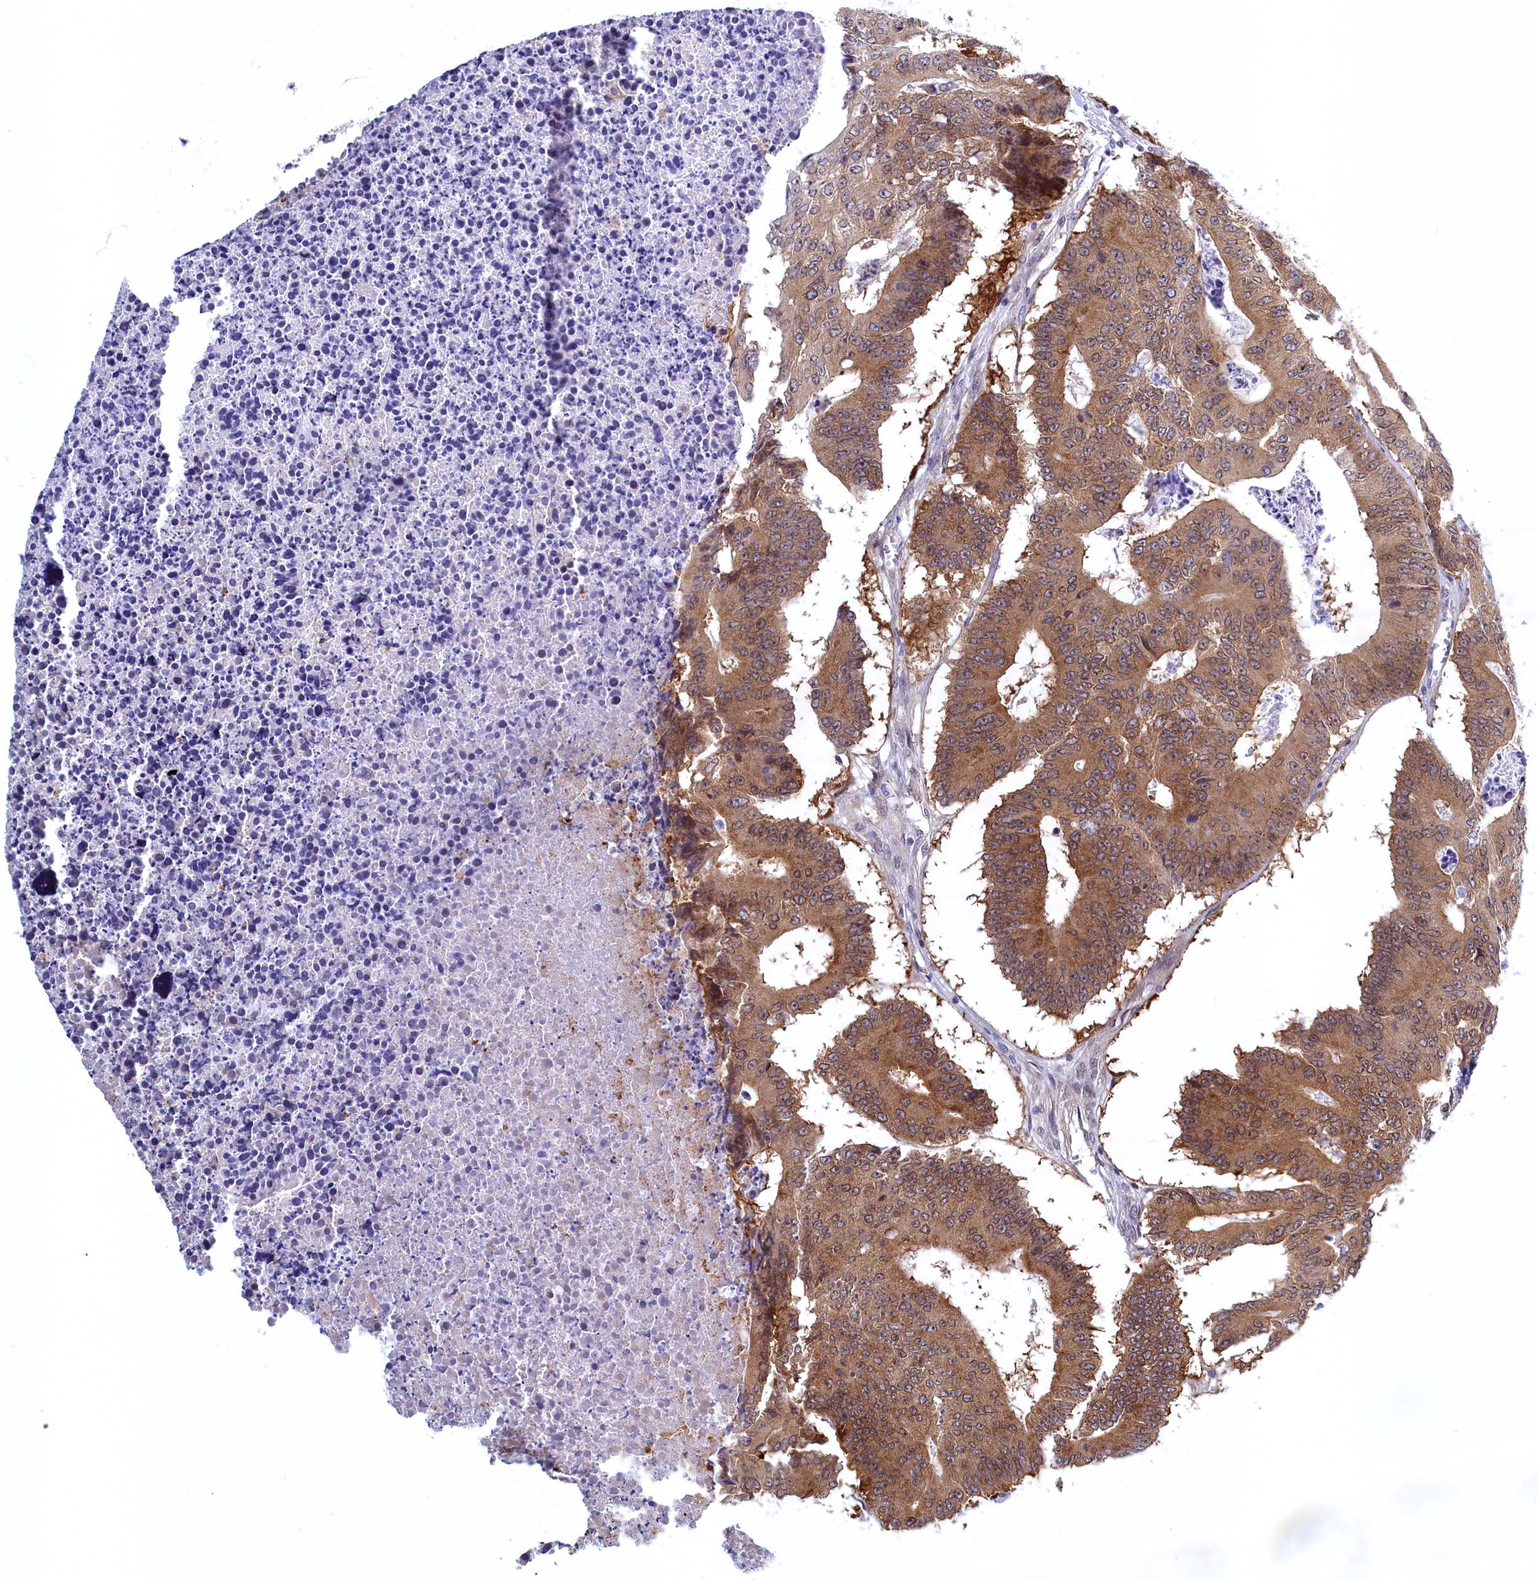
{"staining": {"intensity": "moderate", "quantity": ">75%", "location": "cytoplasmic/membranous"}, "tissue": "colorectal cancer", "cell_type": "Tumor cells", "image_type": "cancer", "snomed": [{"axis": "morphology", "description": "Adenocarcinoma, NOS"}, {"axis": "topography", "description": "Colon"}], "caption": "Adenocarcinoma (colorectal) stained with a brown dye demonstrates moderate cytoplasmic/membranous positive positivity in about >75% of tumor cells.", "gene": "NAA10", "patient": {"sex": "male", "age": 87}}